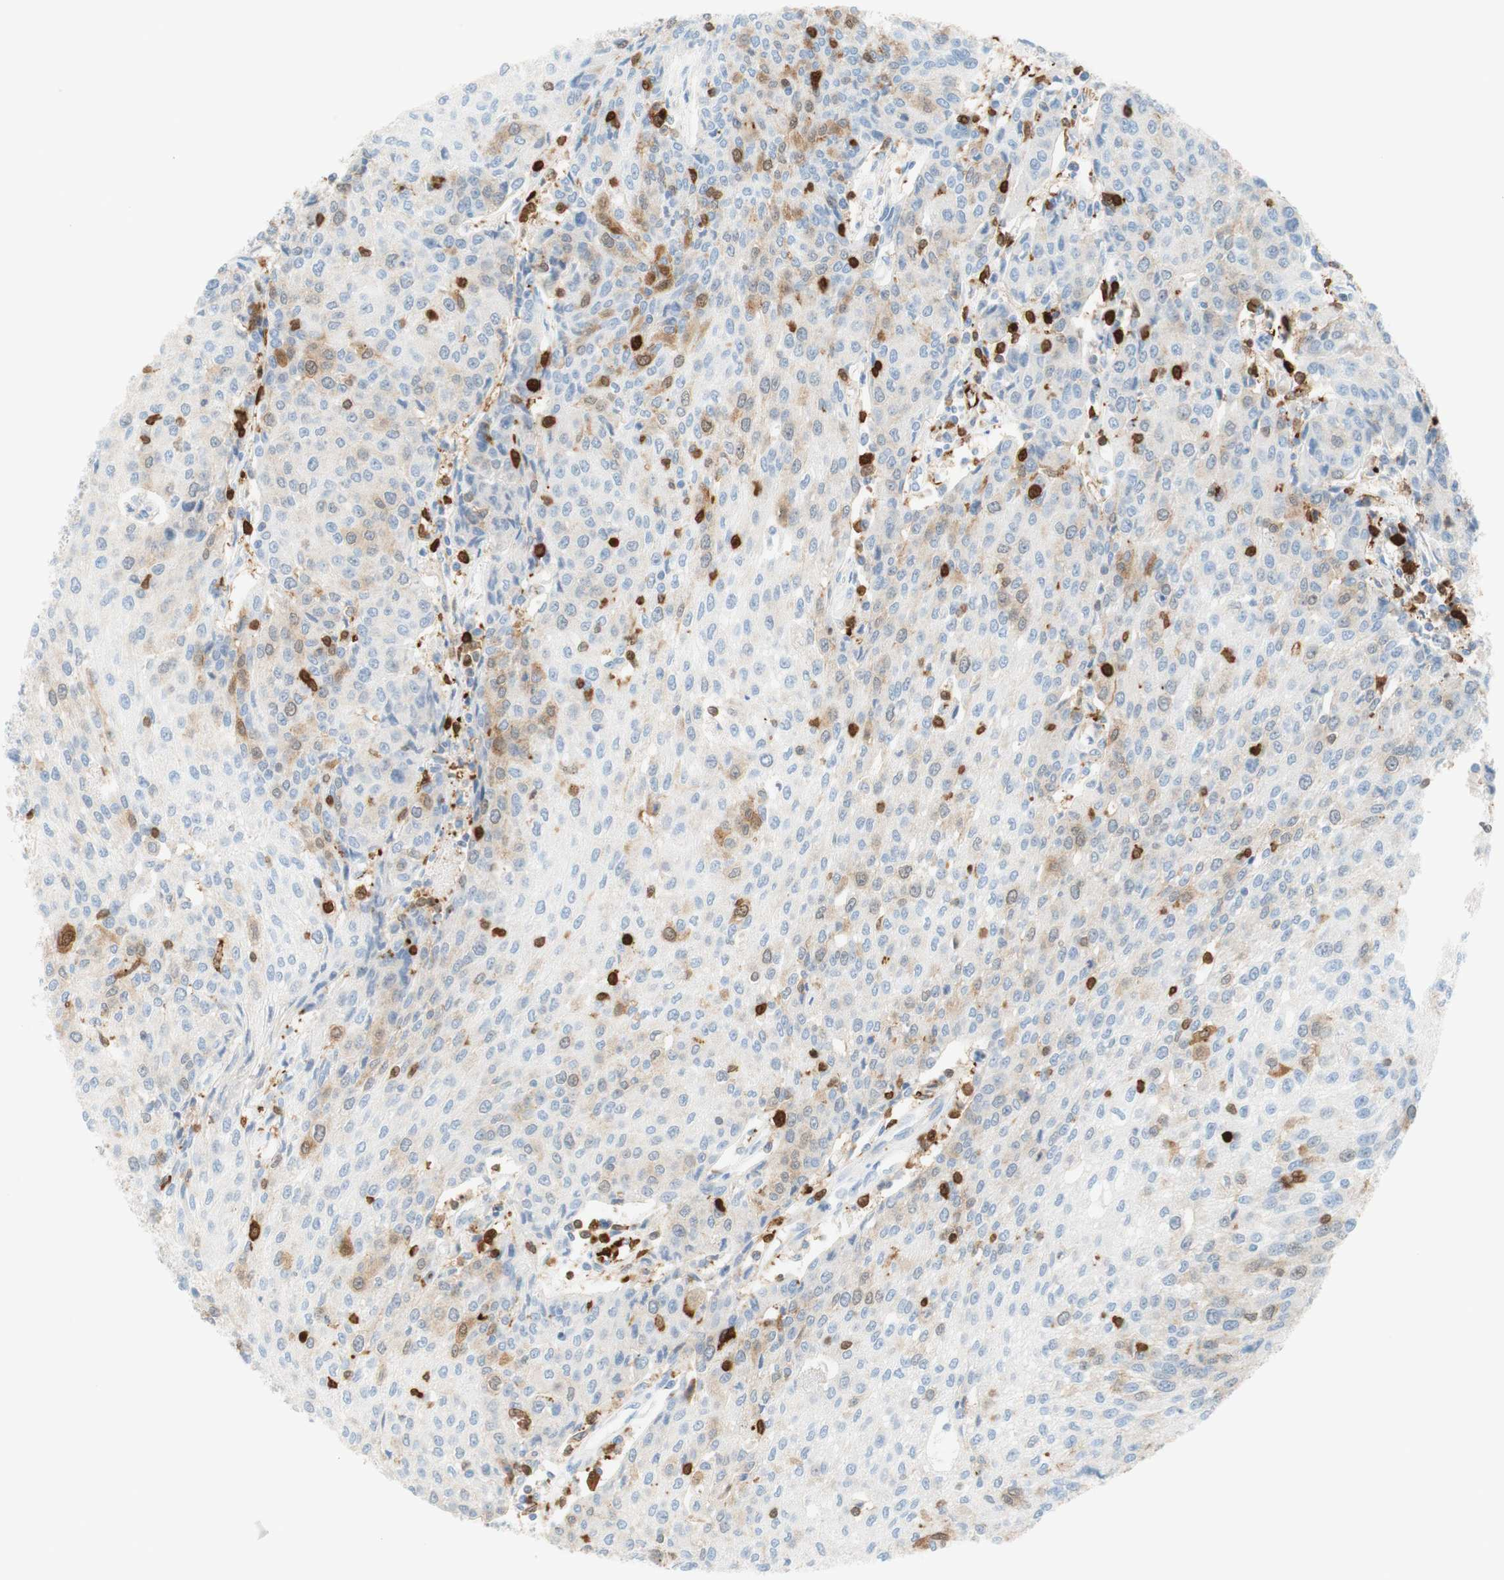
{"staining": {"intensity": "weak", "quantity": "<25%", "location": "cytoplasmic/membranous"}, "tissue": "urothelial cancer", "cell_type": "Tumor cells", "image_type": "cancer", "snomed": [{"axis": "morphology", "description": "Urothelial carcinoma, High grade"}, {"axis": "topography", "description": "Urinary bladder"}], "caption": "Immunohistochemistry of urothelial cancer reveals no staining in tumor cells.", "gene": "STMN1", "patient": {"sex": "female", "age": 85}}